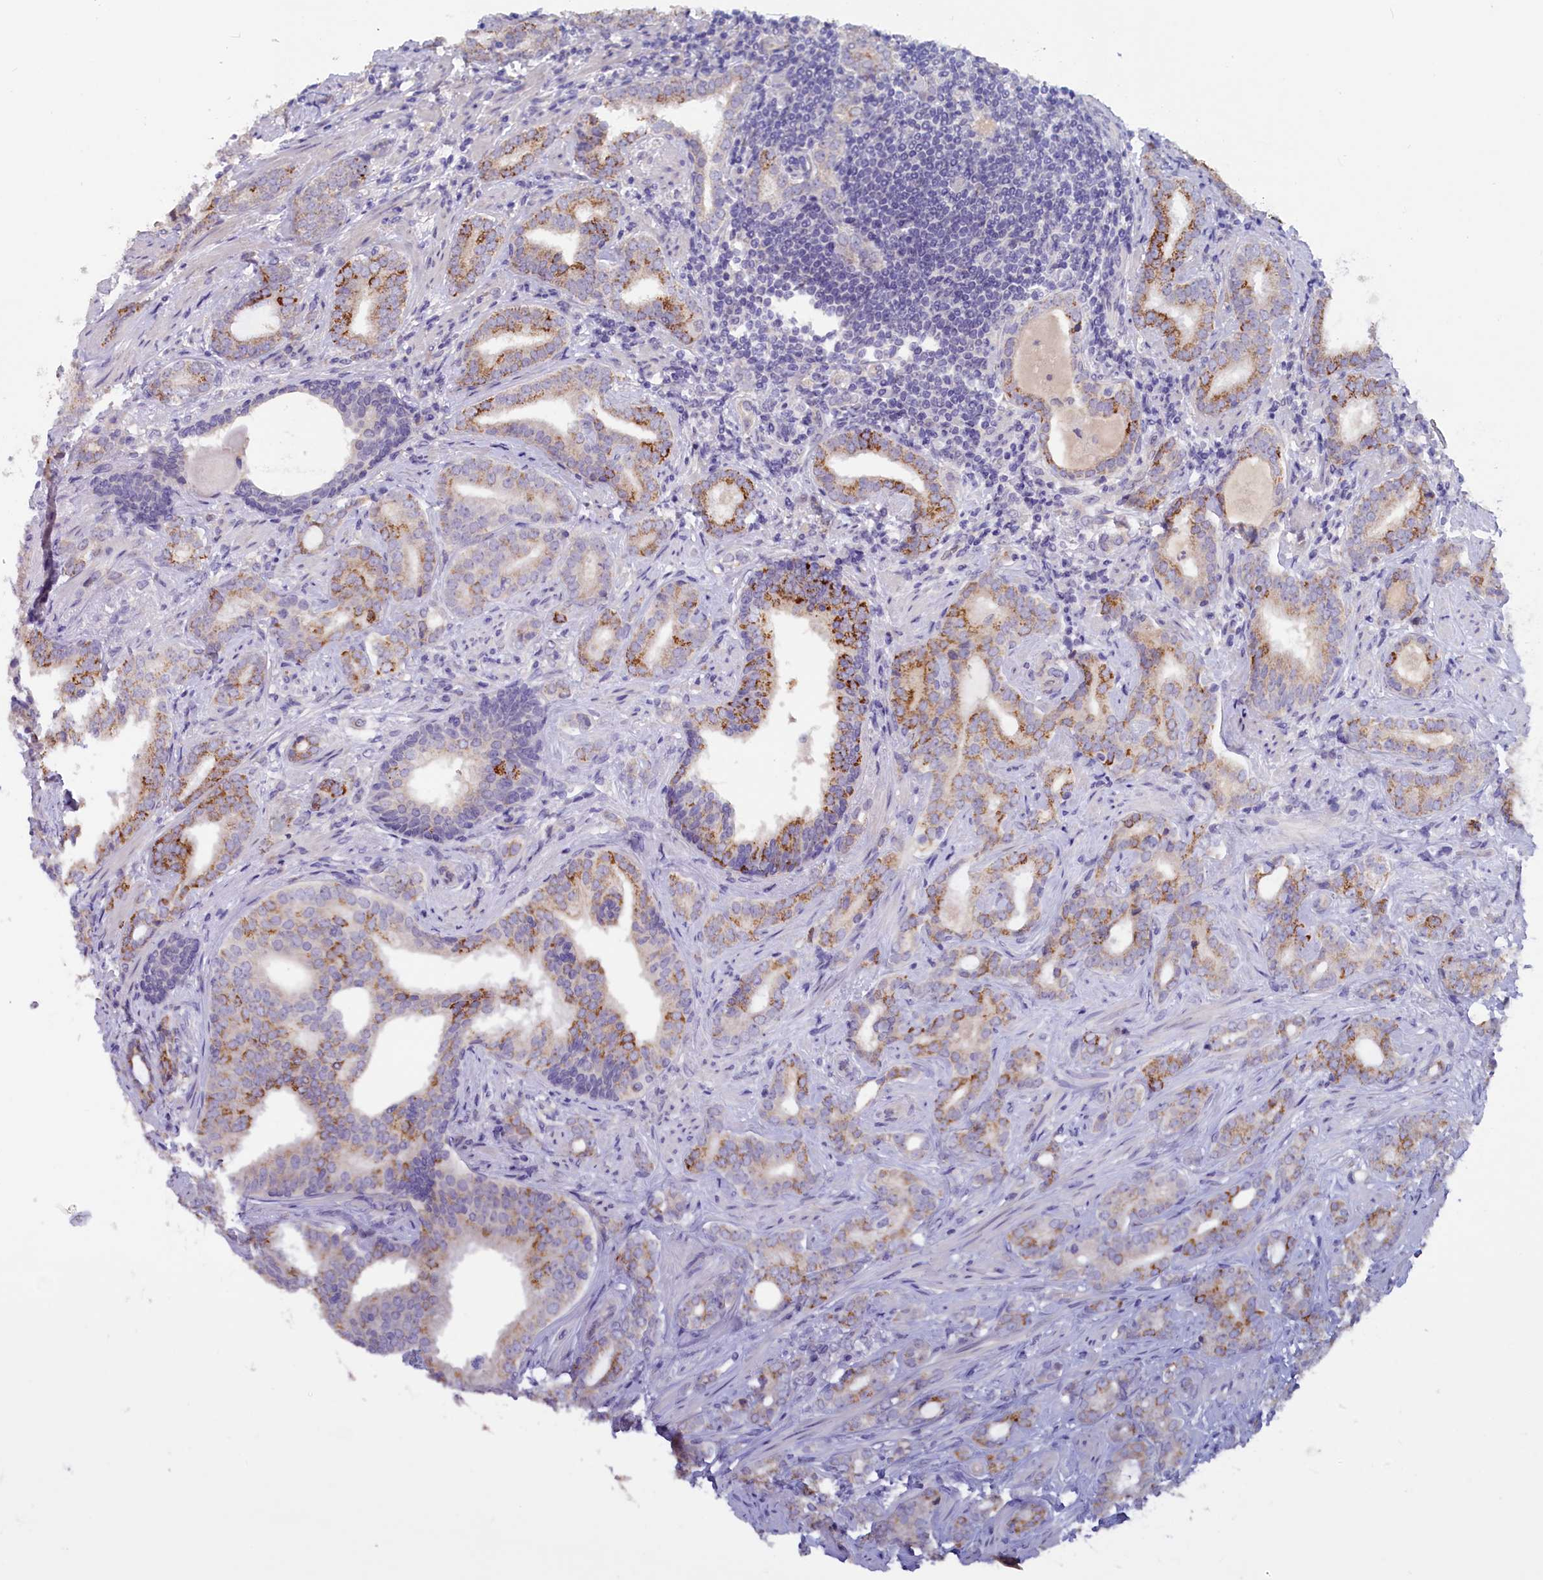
{"staining": {"intensity": "moderate", "quantity": "25%-75%", "location": "cytoplasmic/membranous"}, "tissue": "prostate cancer", "cell_type": "Tumor cells", "image_type": "cancer", "snomed": [{"axis": "morphology", "description": "Adenocarcinoma, High grade"}, {"axis": "topography", "description": "Prostate"}], "caption": "Human high-grade adenocarcinoma (prostate) stained with a brown dye demonstrates moderate cytoplasmic/membranous positive staining in about 25%-75% of tumor cells.", "gene": "ZSWIM4", "patient": {"sex": "male", "age": 63}}